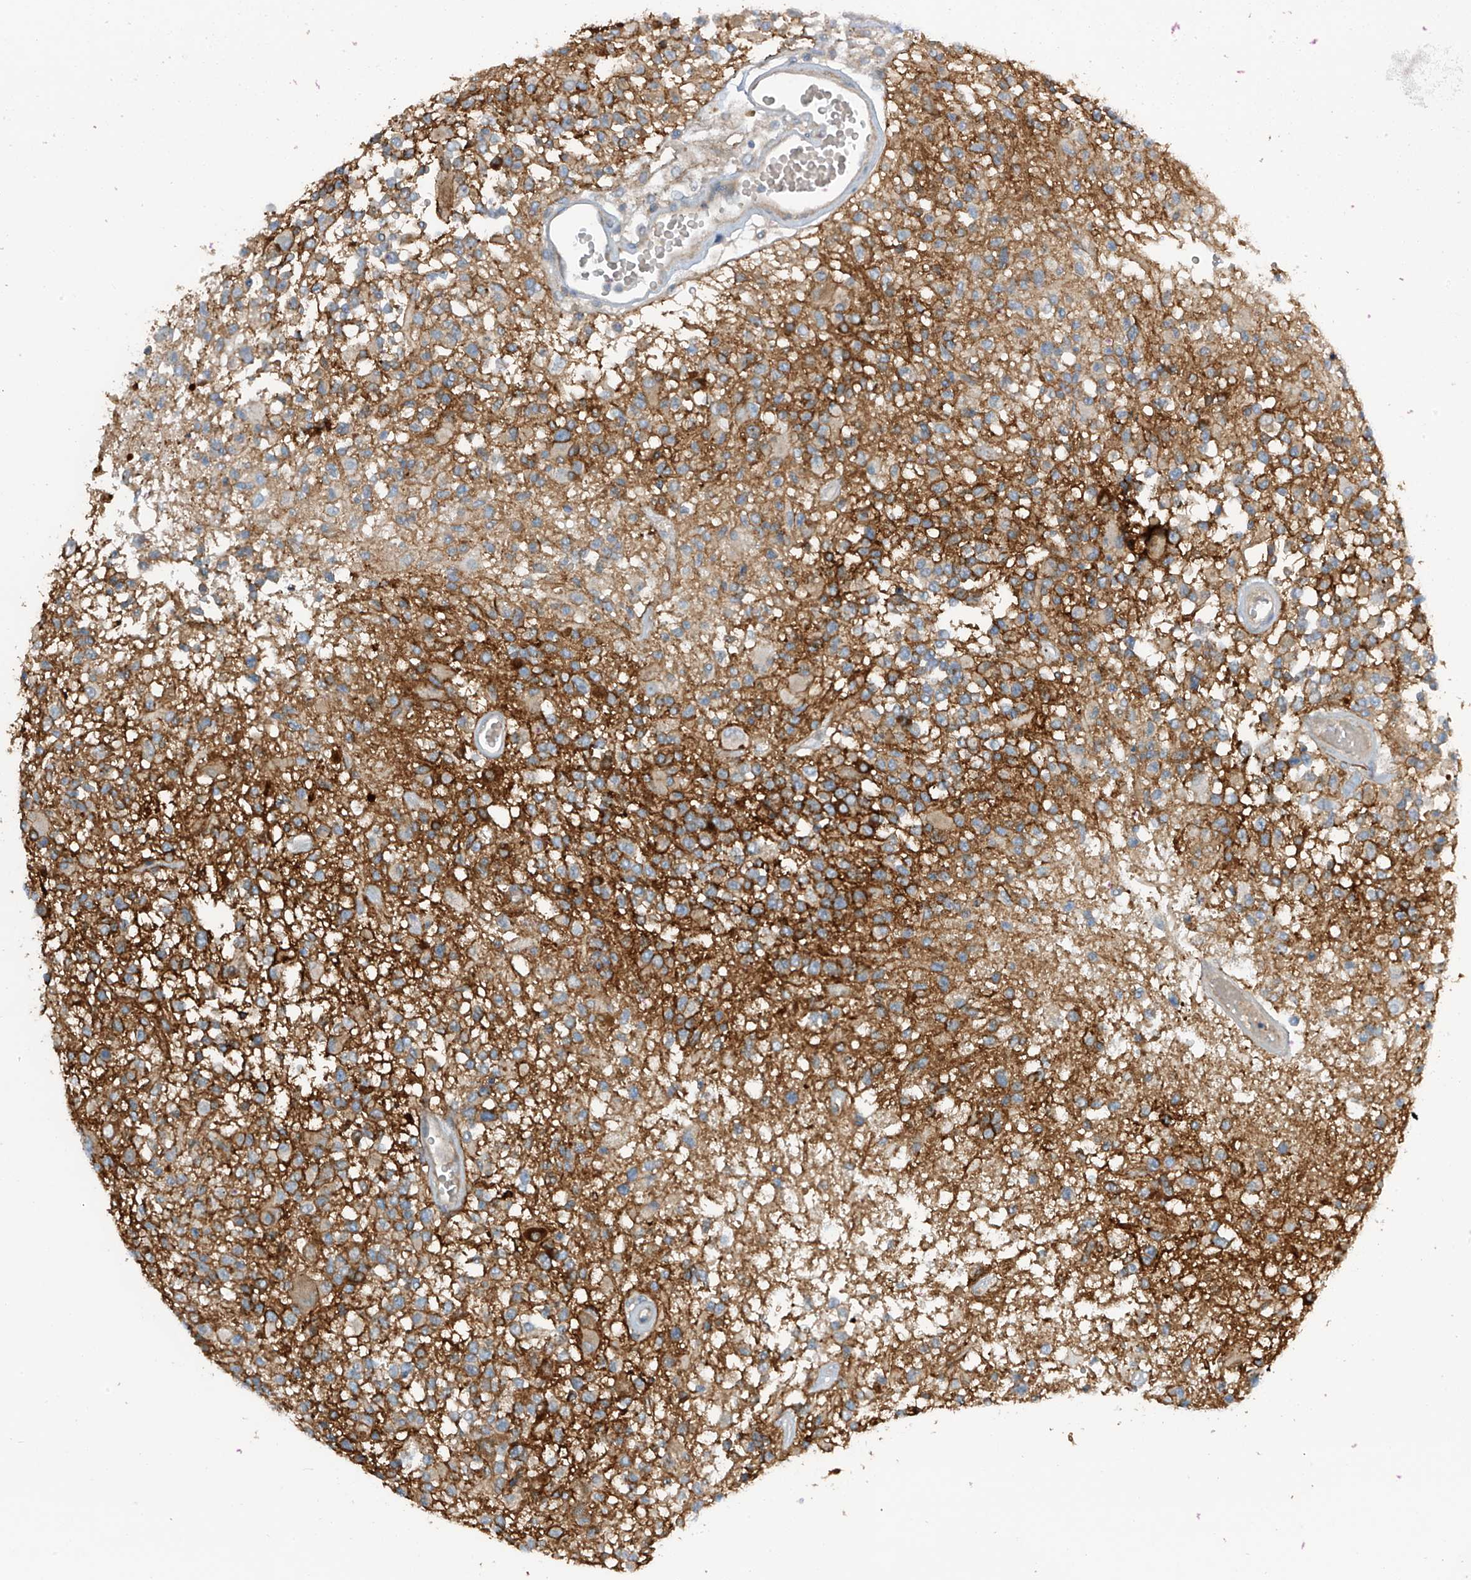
{"staining": {"intensity": "moderate", "quantity": "25%-75%", "location": "cytoplasmic/membranous"}, "tissue": "glioma", "cell_type": "Tumor cells", "image_type": "cancer", "snomed": [{"axis": "morphology", "description": "Glioma, malignant, High grade"}, {"axis": "morphology", "description": "Glioblastoma, NOS"}, {"axis": "topography", "description": "Brain"}], "caption": "This photomicrograph displays immunohistochemistry (IHC) staining of human glioma, with medium moderate cytoplasmic/membranous positivity in approximately 25%-75% of tumor cells.", "gene": "FSD1L", "patient": {"sex": "male", "age": 60}}